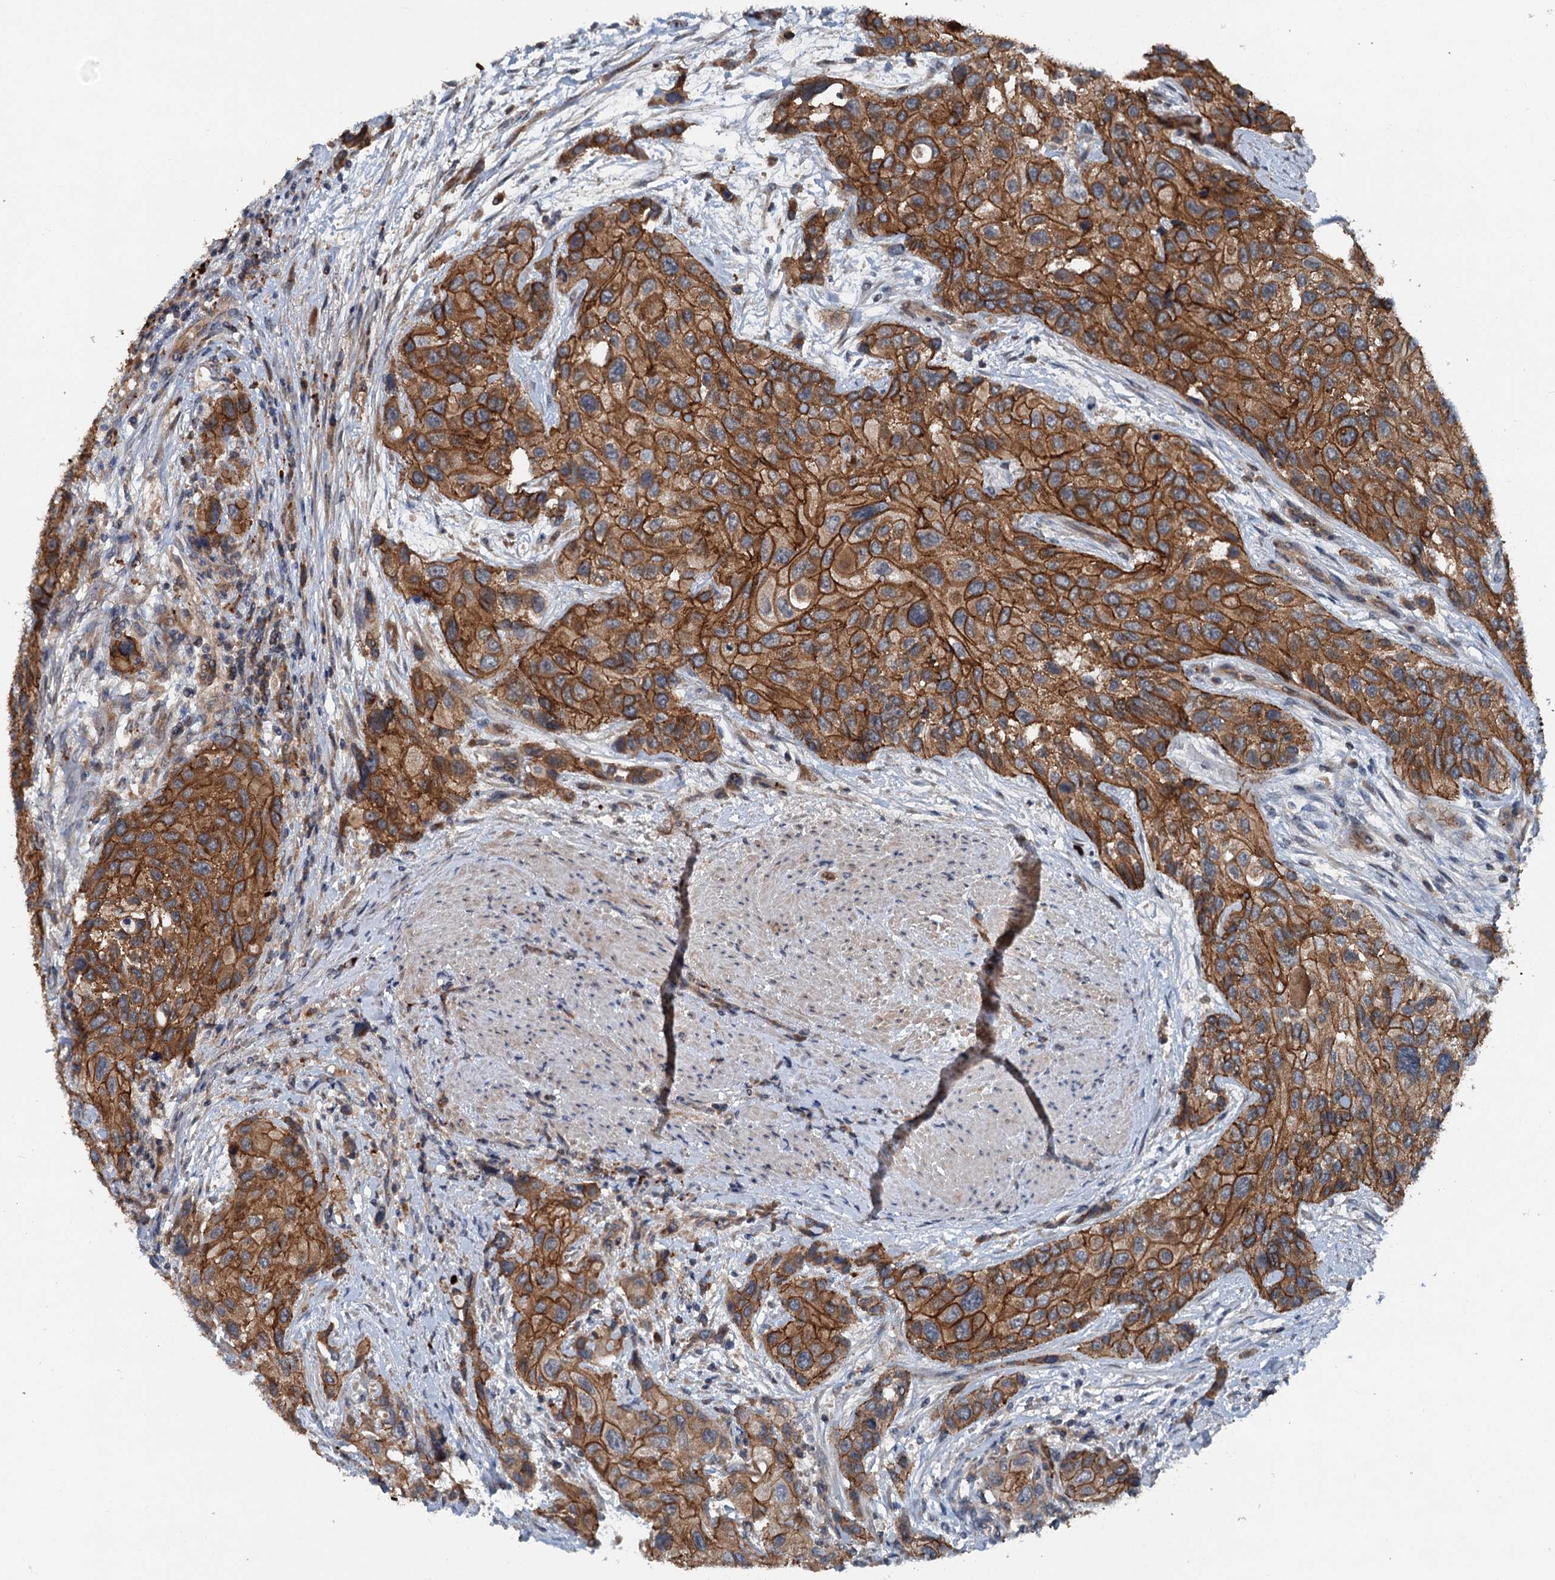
{"staining": {"intensity": "strong", "quantity": ">75%", "location": "cytoplasmic/membranous"}, "tissue": "urothelial cancer", "cell_type": "Tumor cells", "image_type": "cancer", "snomed": [{"axis": "morphology", "description": "Normal tissue, NOS"}, {"axis": "morphology", "description": "Urothelial carcinoma, High grade"}, {"axis": "topography", "description": "Vascular tissue"}, {"axis": "topography", "description": "Urinary bladder"}], "caption": "Brown immunohistochemical staining in urothelial cancer exhibits strong cytoplasmic/membranous expression in about >75% of tumor cells.", "gene": "N4BP2L2", "patient": {"sex": "female", "age": 56}}